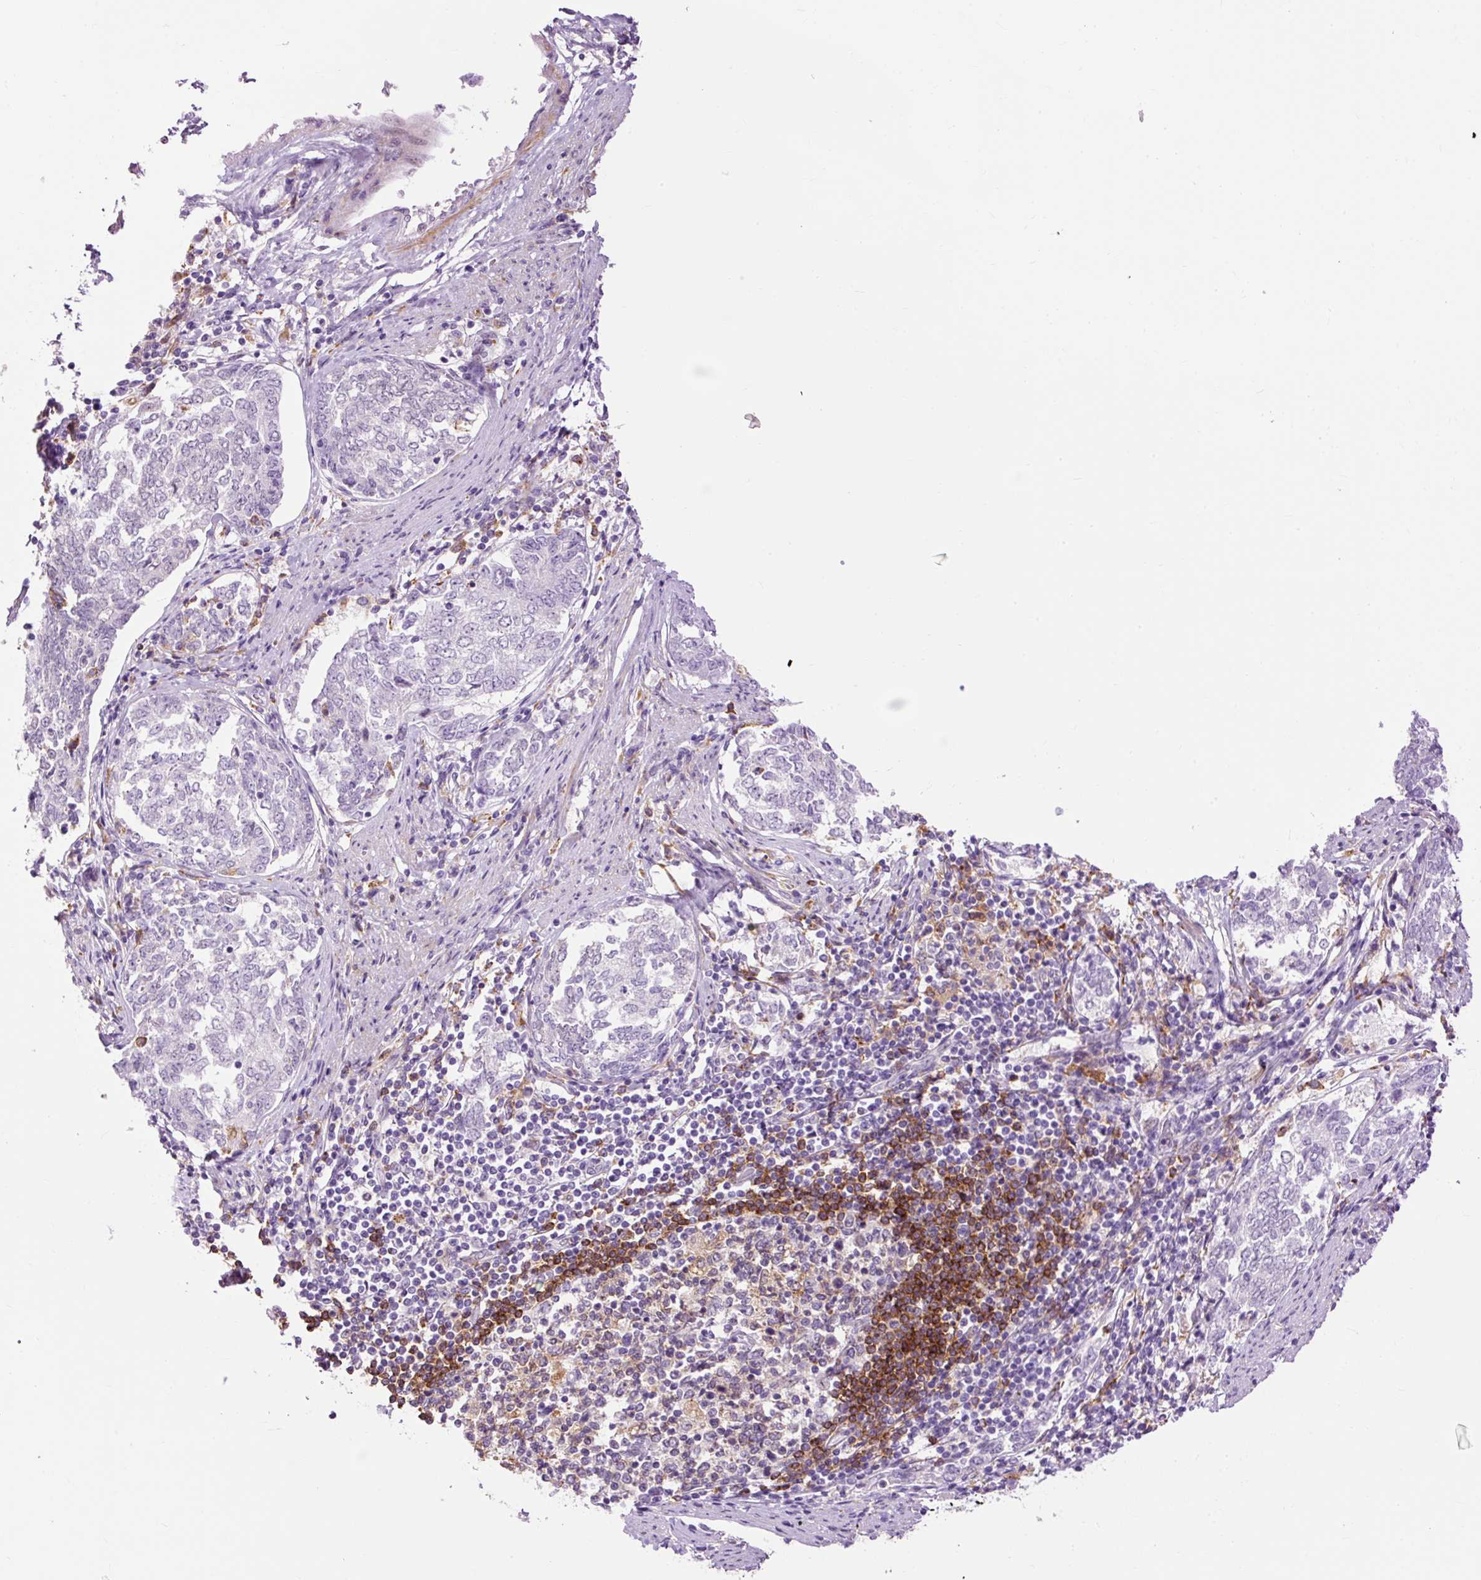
{"staining": {"intensity": "negative", "quantity": "none", "location": "none"}, "tissue": "endometrial cancer", "cell_type": "Tumor cells", "image_type": "cancer", "snomed": [{"axis": "morphology", "description": "Adenocarcinoma, NOS"}, {"axis": "topography", "description": "Endometrium"}], "caption": "Immunohistochemistry of human endometrial cancer reveals no positivity in tumor cells.", "gene": "LY86", "patient": {"sex": "female", "age": 80}}